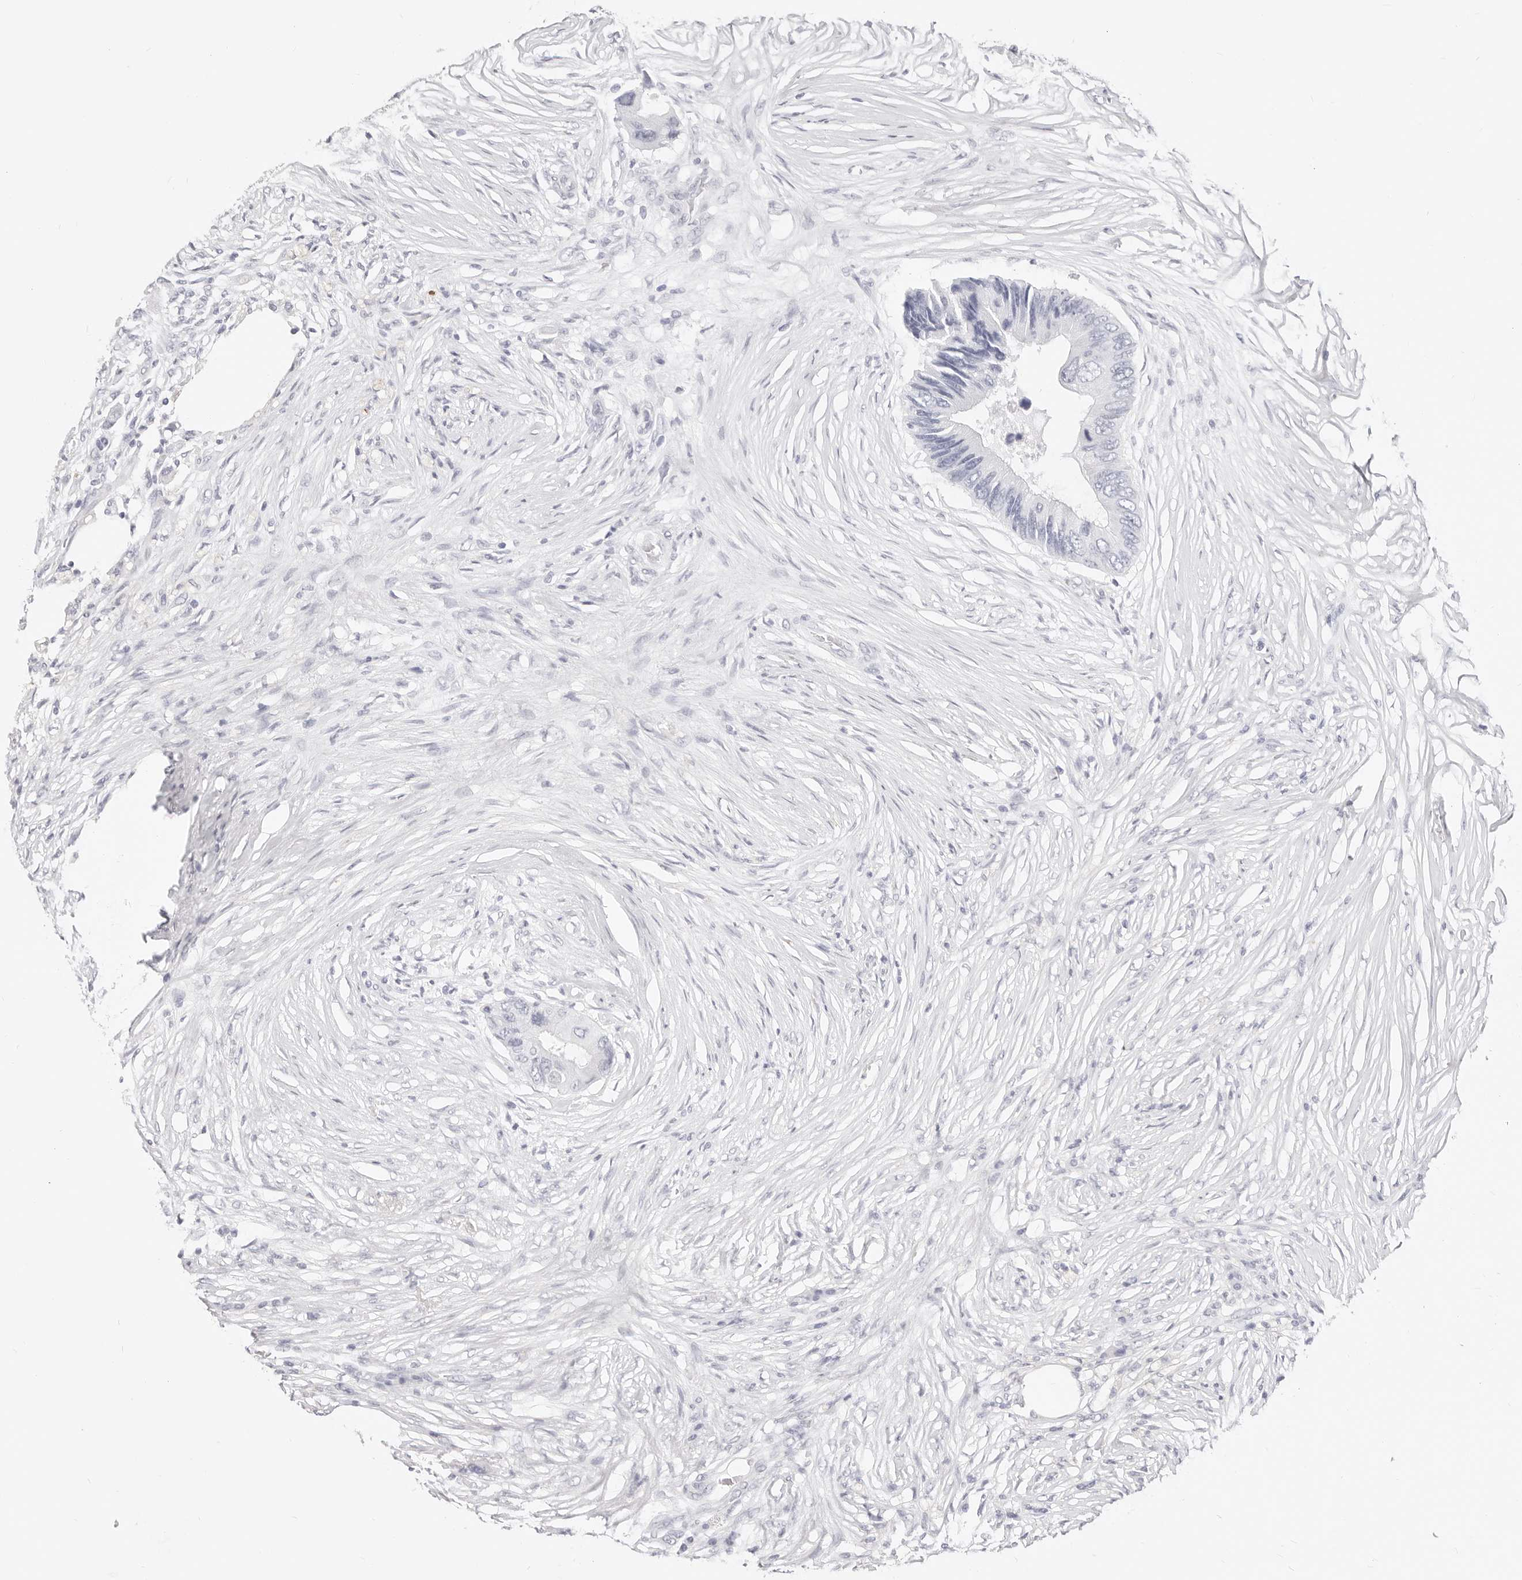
{"staining": {"intensity": "negative", "quantity": "none", "location": "none"}, "tissue": "colorectal cancer", "cell_type": "Tumor cells", "image_type": "cancer", "snomed": [{"axis": "morphology", "description": "Adenocarcinoma, NOS"}, {"axis": "topography", "description": "Colon"}], "caption": "An immunohistochemistry (IHC) histopathology image of colorectal adenocarcinoma is shown. There is no staining in tumor cells of colorectal adenocarcinoma.", "gene": "CAMP", "patient": {"sex": "male", "age": 71}}